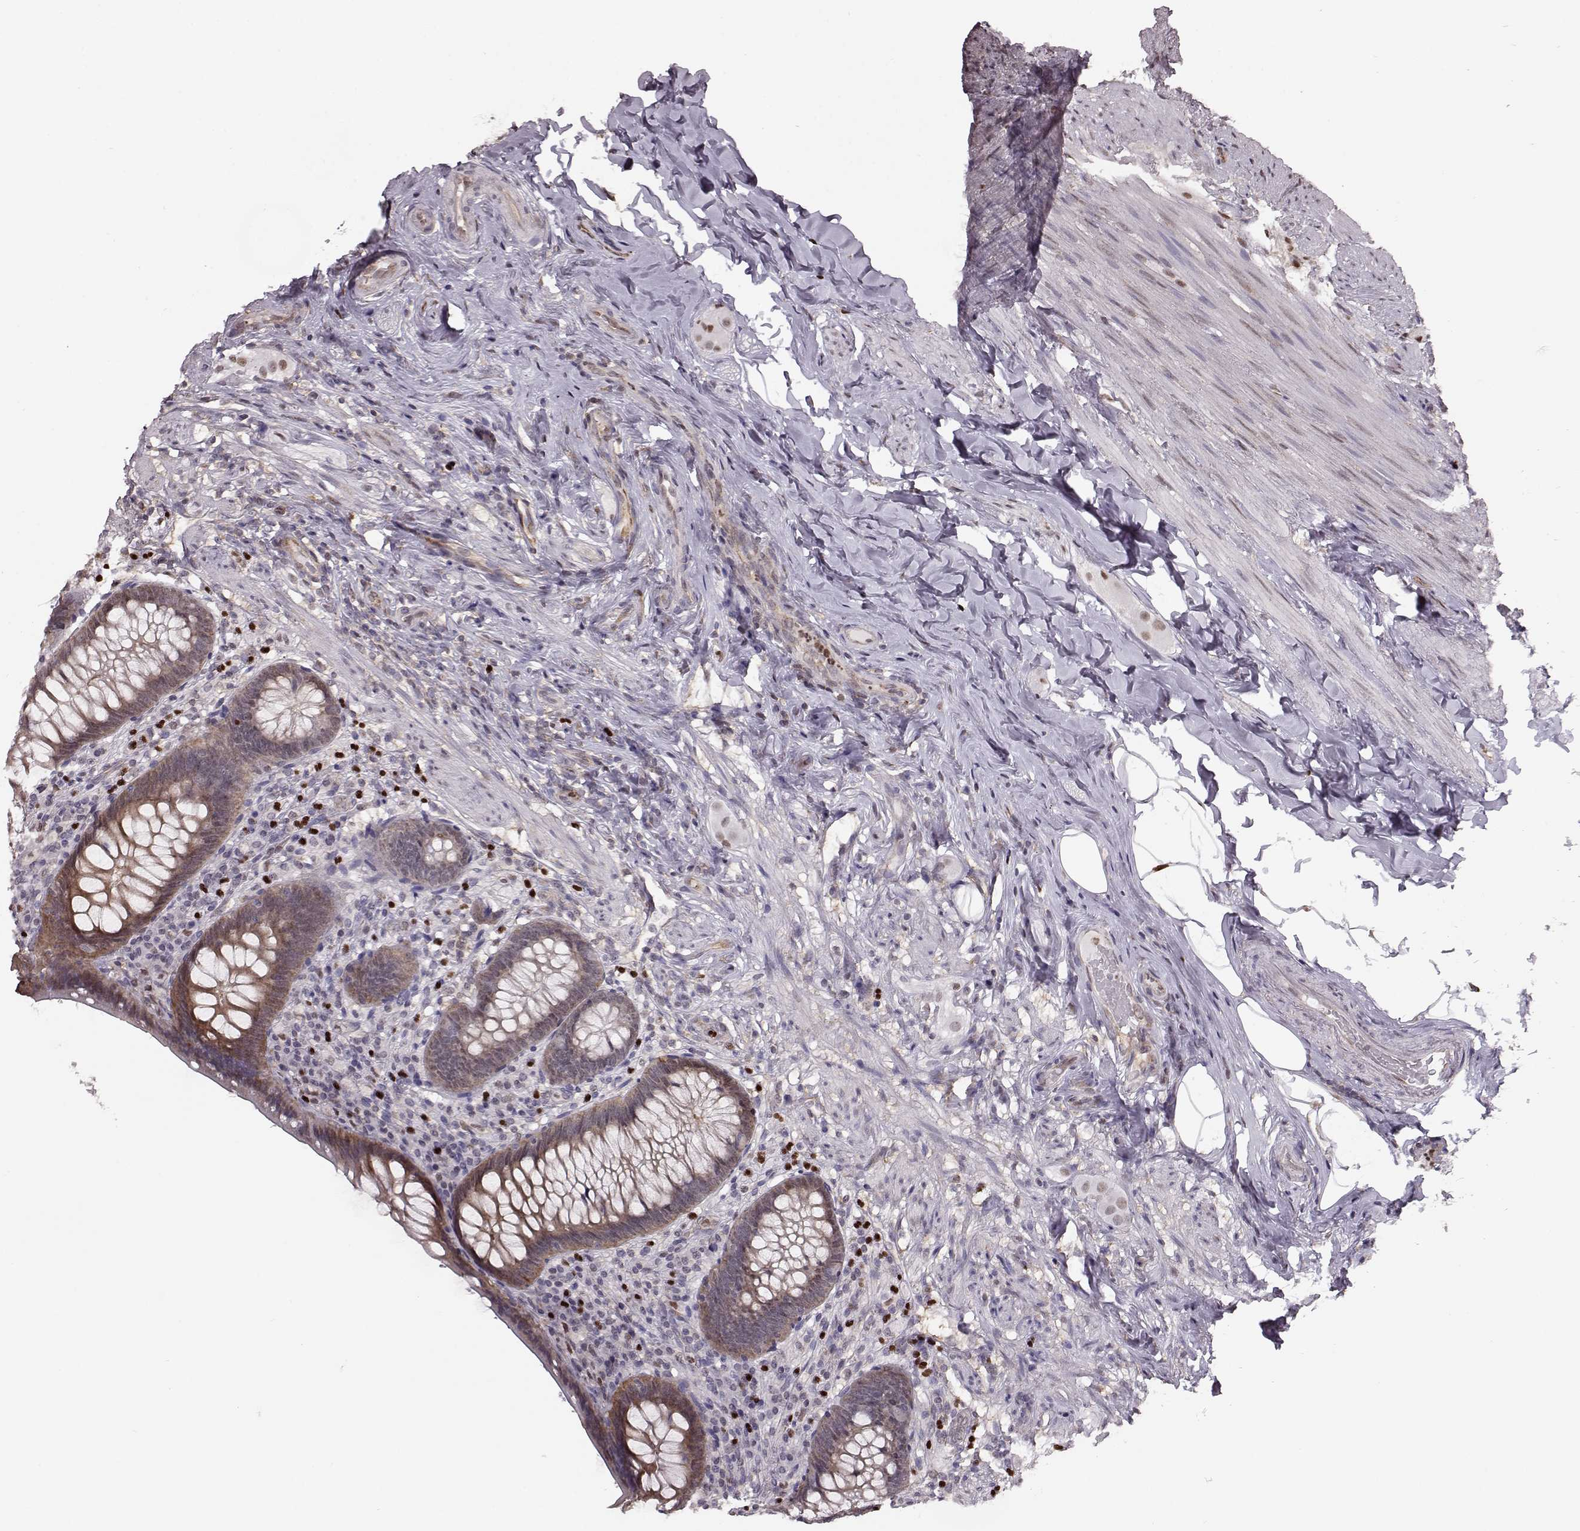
{"staining": {"intensity": "moderate", "quantity": "25%-75%", "location": "cytoplasmic/membranous"}, "tissue": "appendix", "cell_type": "Glandular cells", "image_type": "normal", "snomed": [{"axis": "morphology", "description": "Normal tissue, NOS"}, {"axis": "topography", "description": "Appendix"}], "caption": "The histopathology image reveals immunohistochemical staining of normal appendix. There is moderate cytoplasmic/membranous expression is identified in approximately 25%-75% of glandular cells.", "gene": "KLF6", "patient": {"sex": "male", "age": 47}}